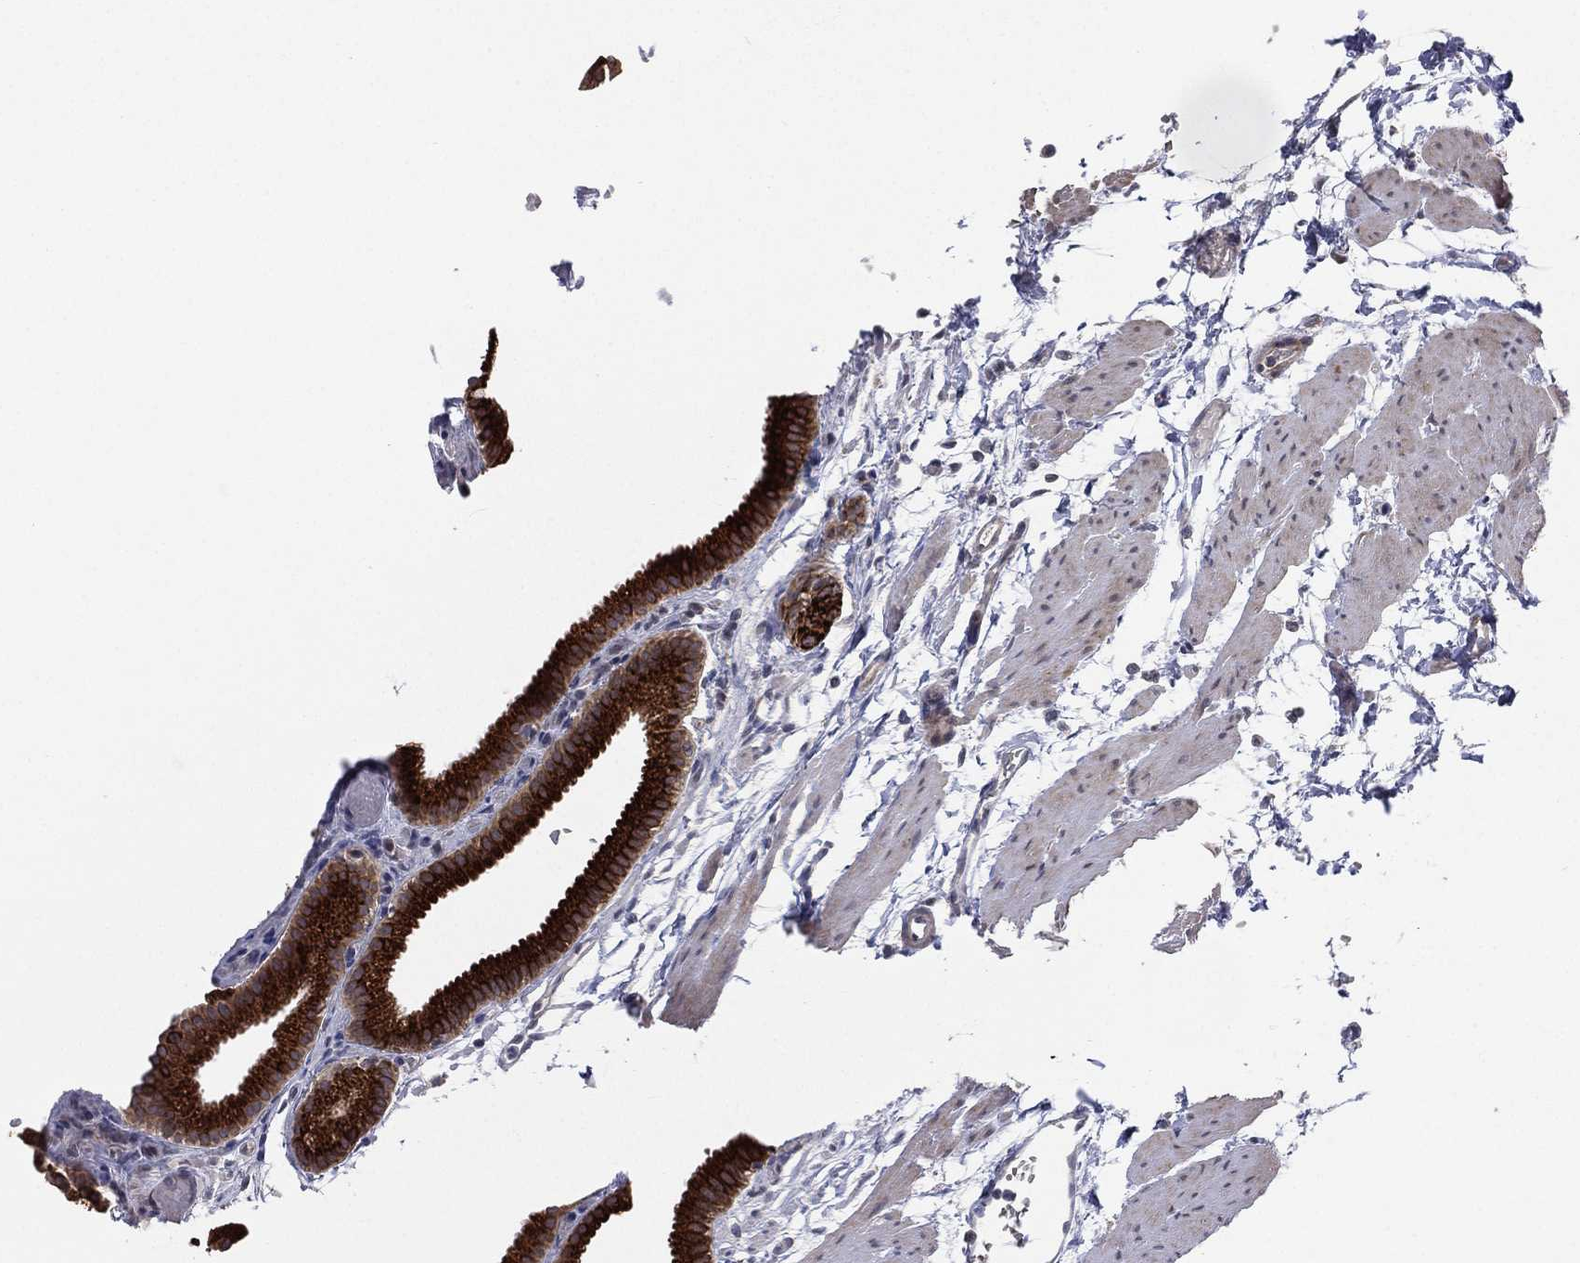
{"staining": {"intensity": "strong", "quantity": ">75%", "location": "cytoplasmic/membranous"}, "tissue": "gallbladder", "cell_type": "Glandular cells", "image_type": "normal", "snomed": [{"axis": "morphology", "description": "Normal tissue, NOS"}, {"axis": "topography", "description": "Gallbladder"}, {"axis": "topography", "description": "Peripheral nerve tissue"}], "caption": "Glandular cells demonstrate high levels of strong cytoplasmic/membranous positivity in about >75% of cells in normal human gallbladder. Nuclei are stained in blue.", "gene": "KAT14", "patient": {"sex": "female", "age": 45}}